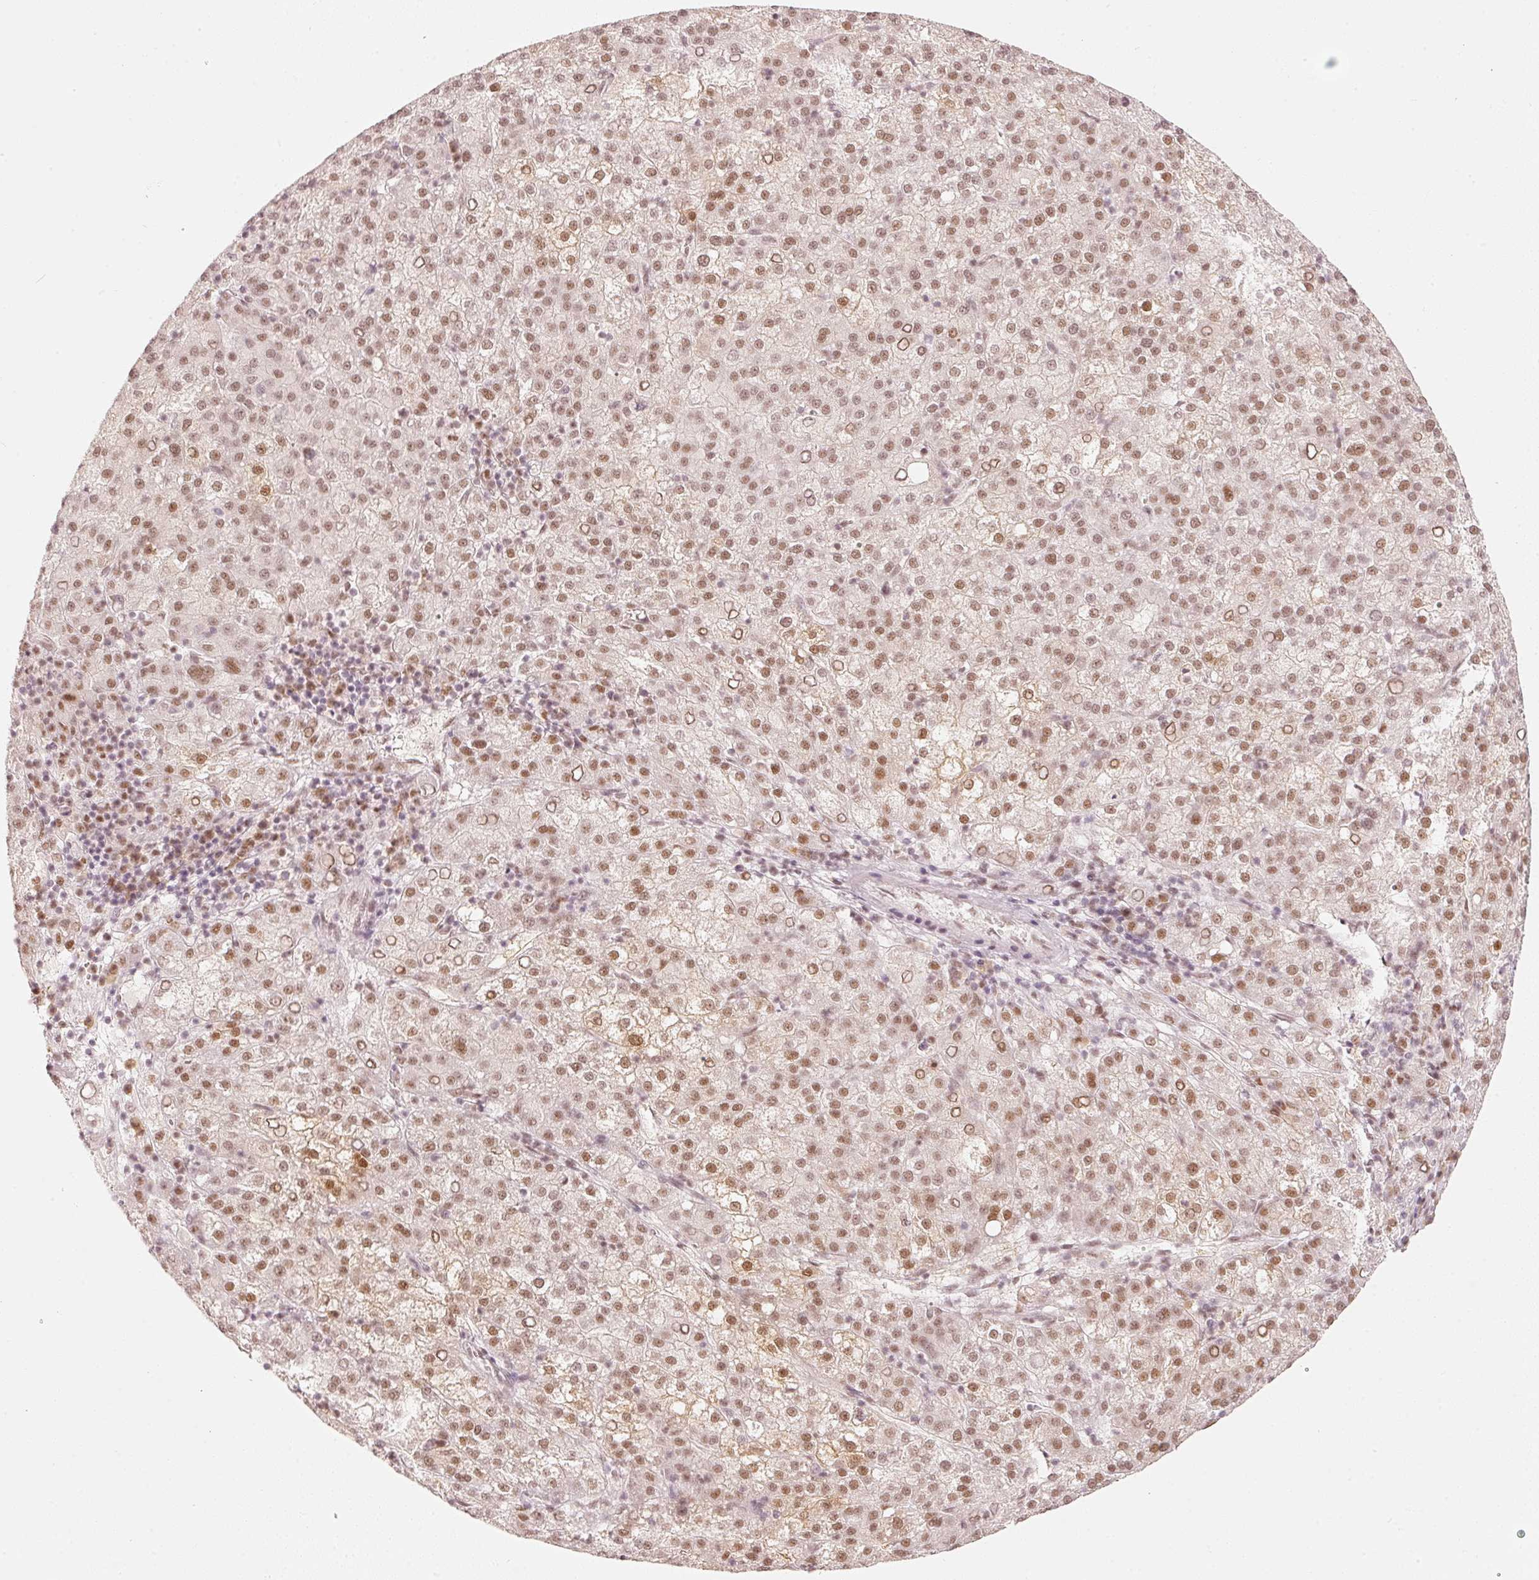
{"staining": {"intensity": "moderate", "quantity": ">75%", "location": "nuclear"}, "tissue": "liver cancer", "cell_type": "Tumor cells", "image_type": "cancer", "snomed": [{"axis": "morphology", "description": "Carcinoma, Hepatocellular, NOS"}, {"axis": "topography", "description": "Liver"}], "caption": "DAB immunohistochemical staining of liver cancer shows moderate nuclear protein positivity in about >75% of tumor cells.", "gene": "PPP1R10", "patient": {"sex": "female", "age": 58}}